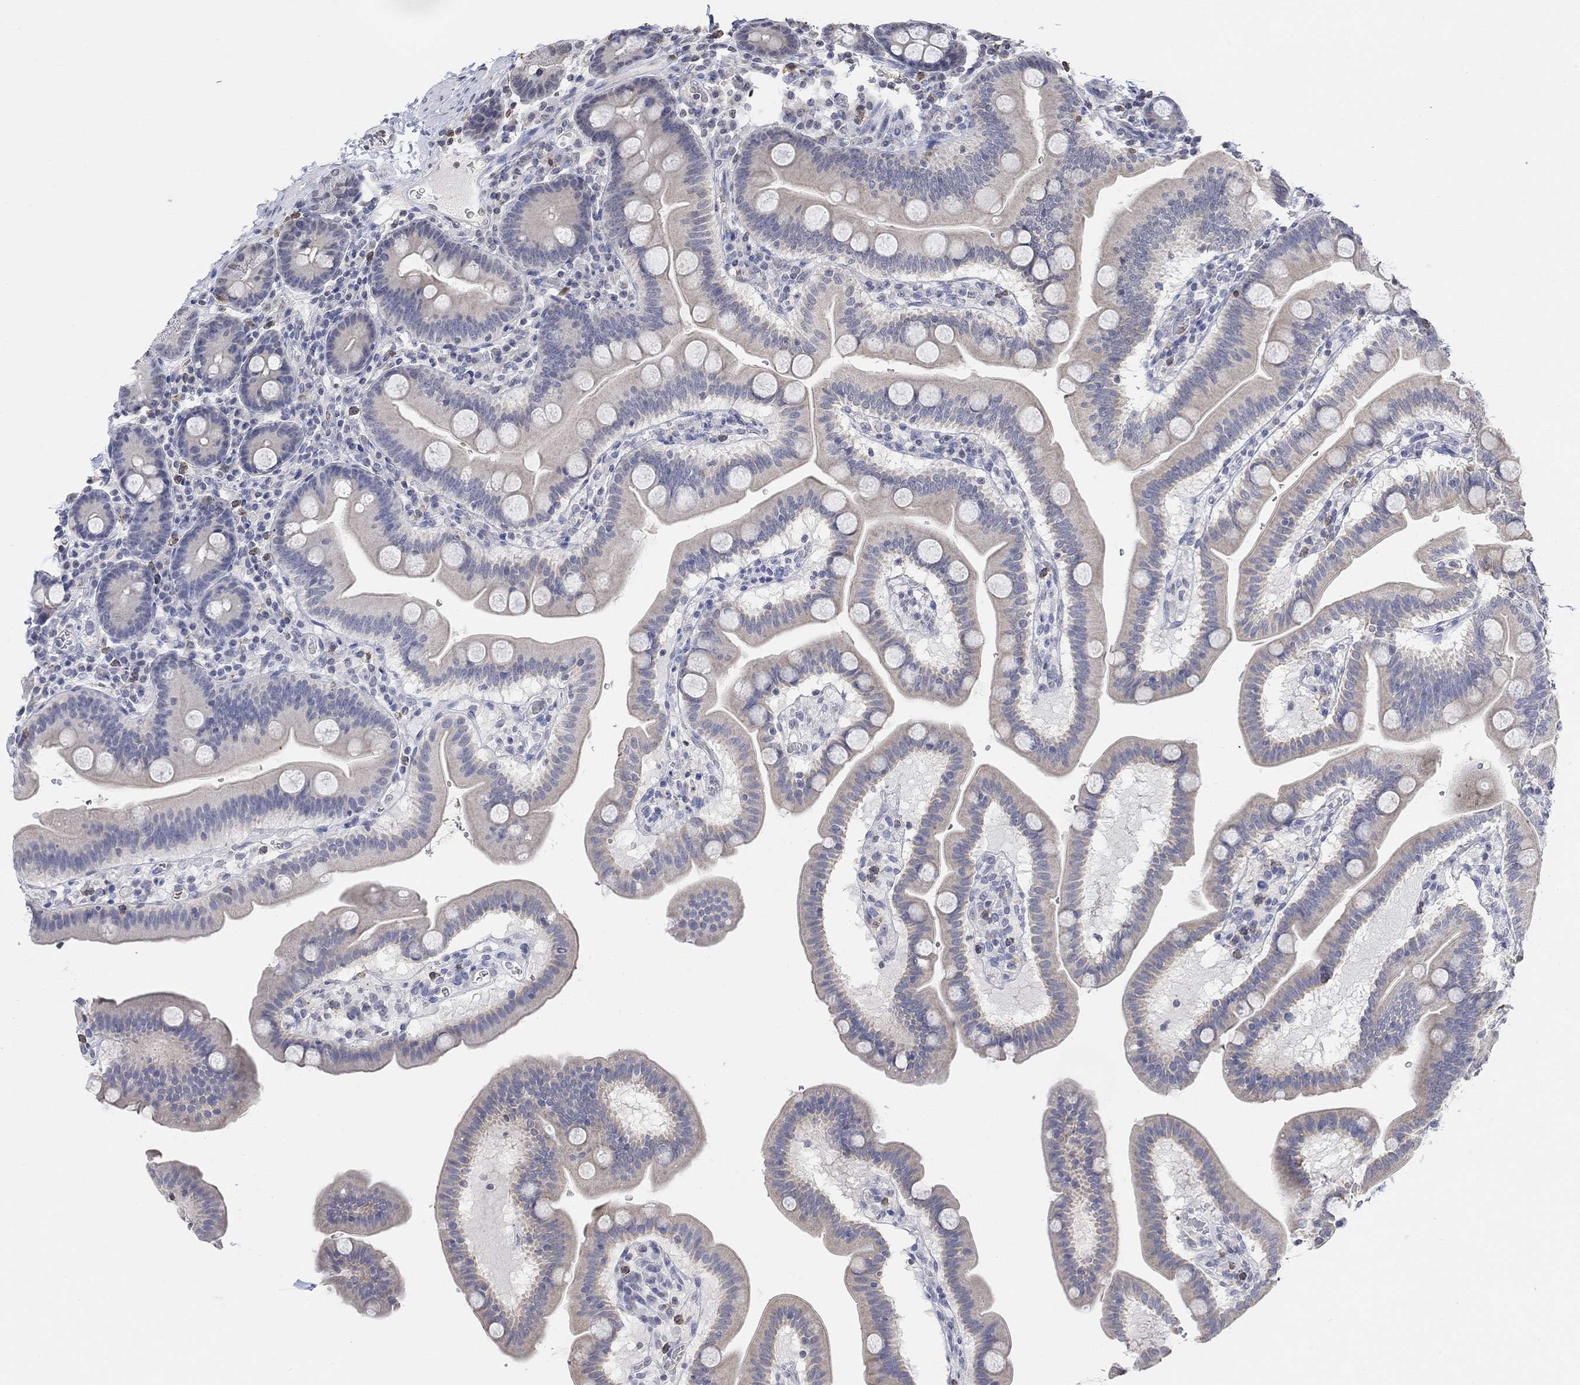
{"staining": {"intensity": "negative", "quantity": "none", "location": "none"}, "tissue": "duodenum", "cell_type": "Glandular cells", "image_type": "normal", "snomed": [{"axis": "morphology", "description": "Normal tissue, NOS"}, {"axis": "topography", "description": "Duodenum"}], "caption": "This is an immunohistochemistry histopathology image of unremarkable human duodenum. There is no staining in glandular cells.", "gene": "TMEM255A", "patient": {"sex": "male", "age": 59}}